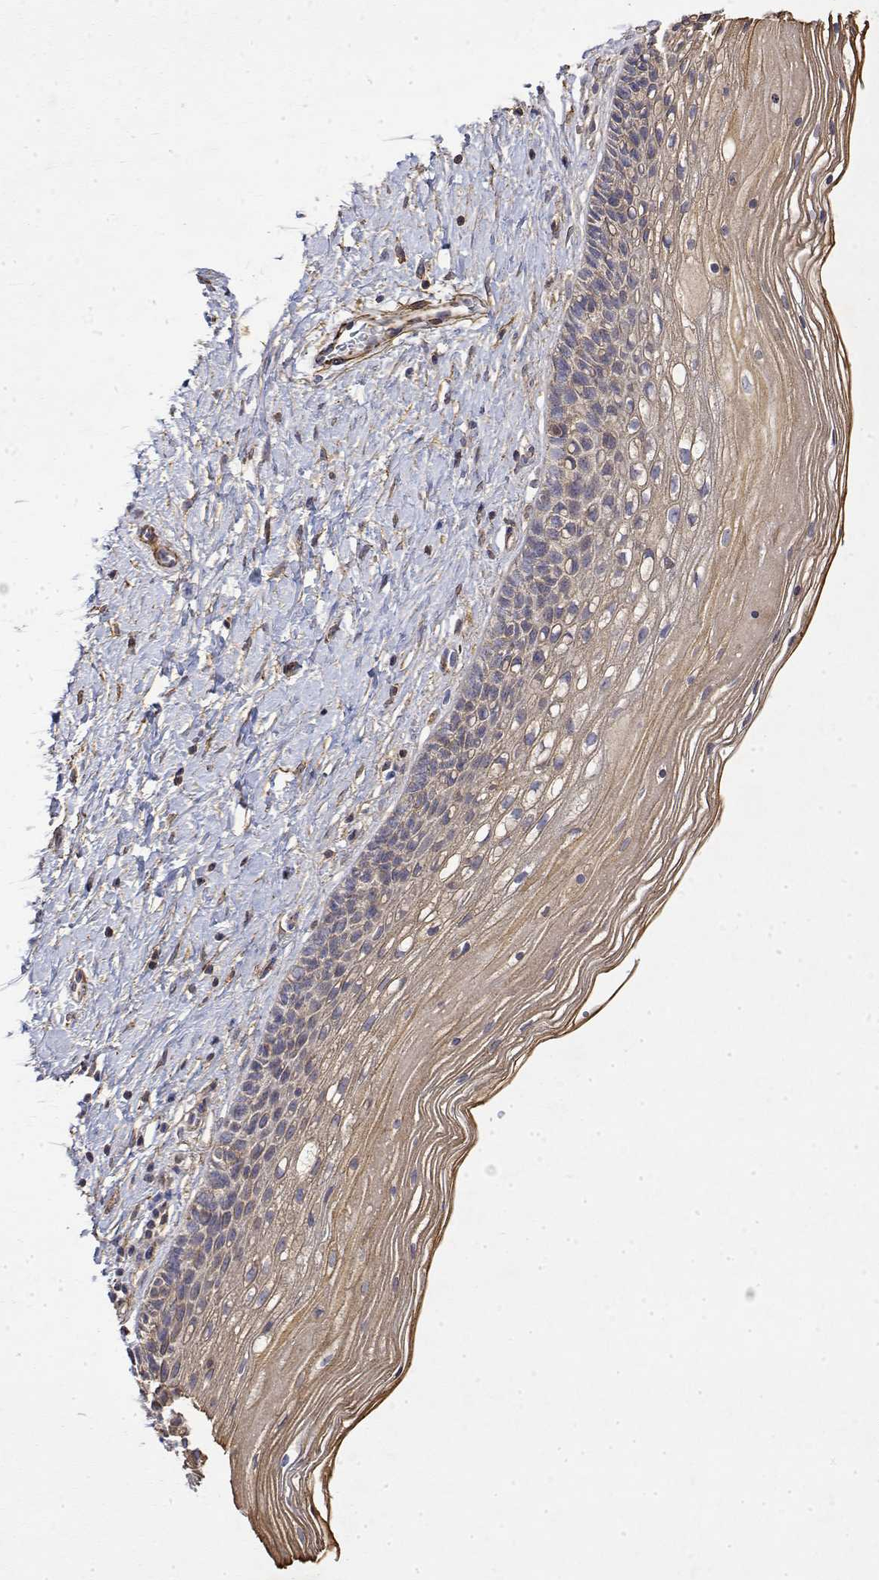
{"staining": {"intensity": "negative", "quantity": "none", "location": "none"}, "tissue": "cervix", "cell_type": "Glandular cells", "image_type": "normal", "snomed": [{"axis": "morphology", "description": "Normal tissue, NOS"}, {"axis": "topography", "description": "Cervix"}], "caption": "Immunohistochemical staining of unremarkable human cervix exhibits no significant positivity in glandular cells. (DAB IHC visualized using brightfield microscopy, high magnification).", "gene": "SOWAHD", "patient": {"sex": "female", "age": 34}}